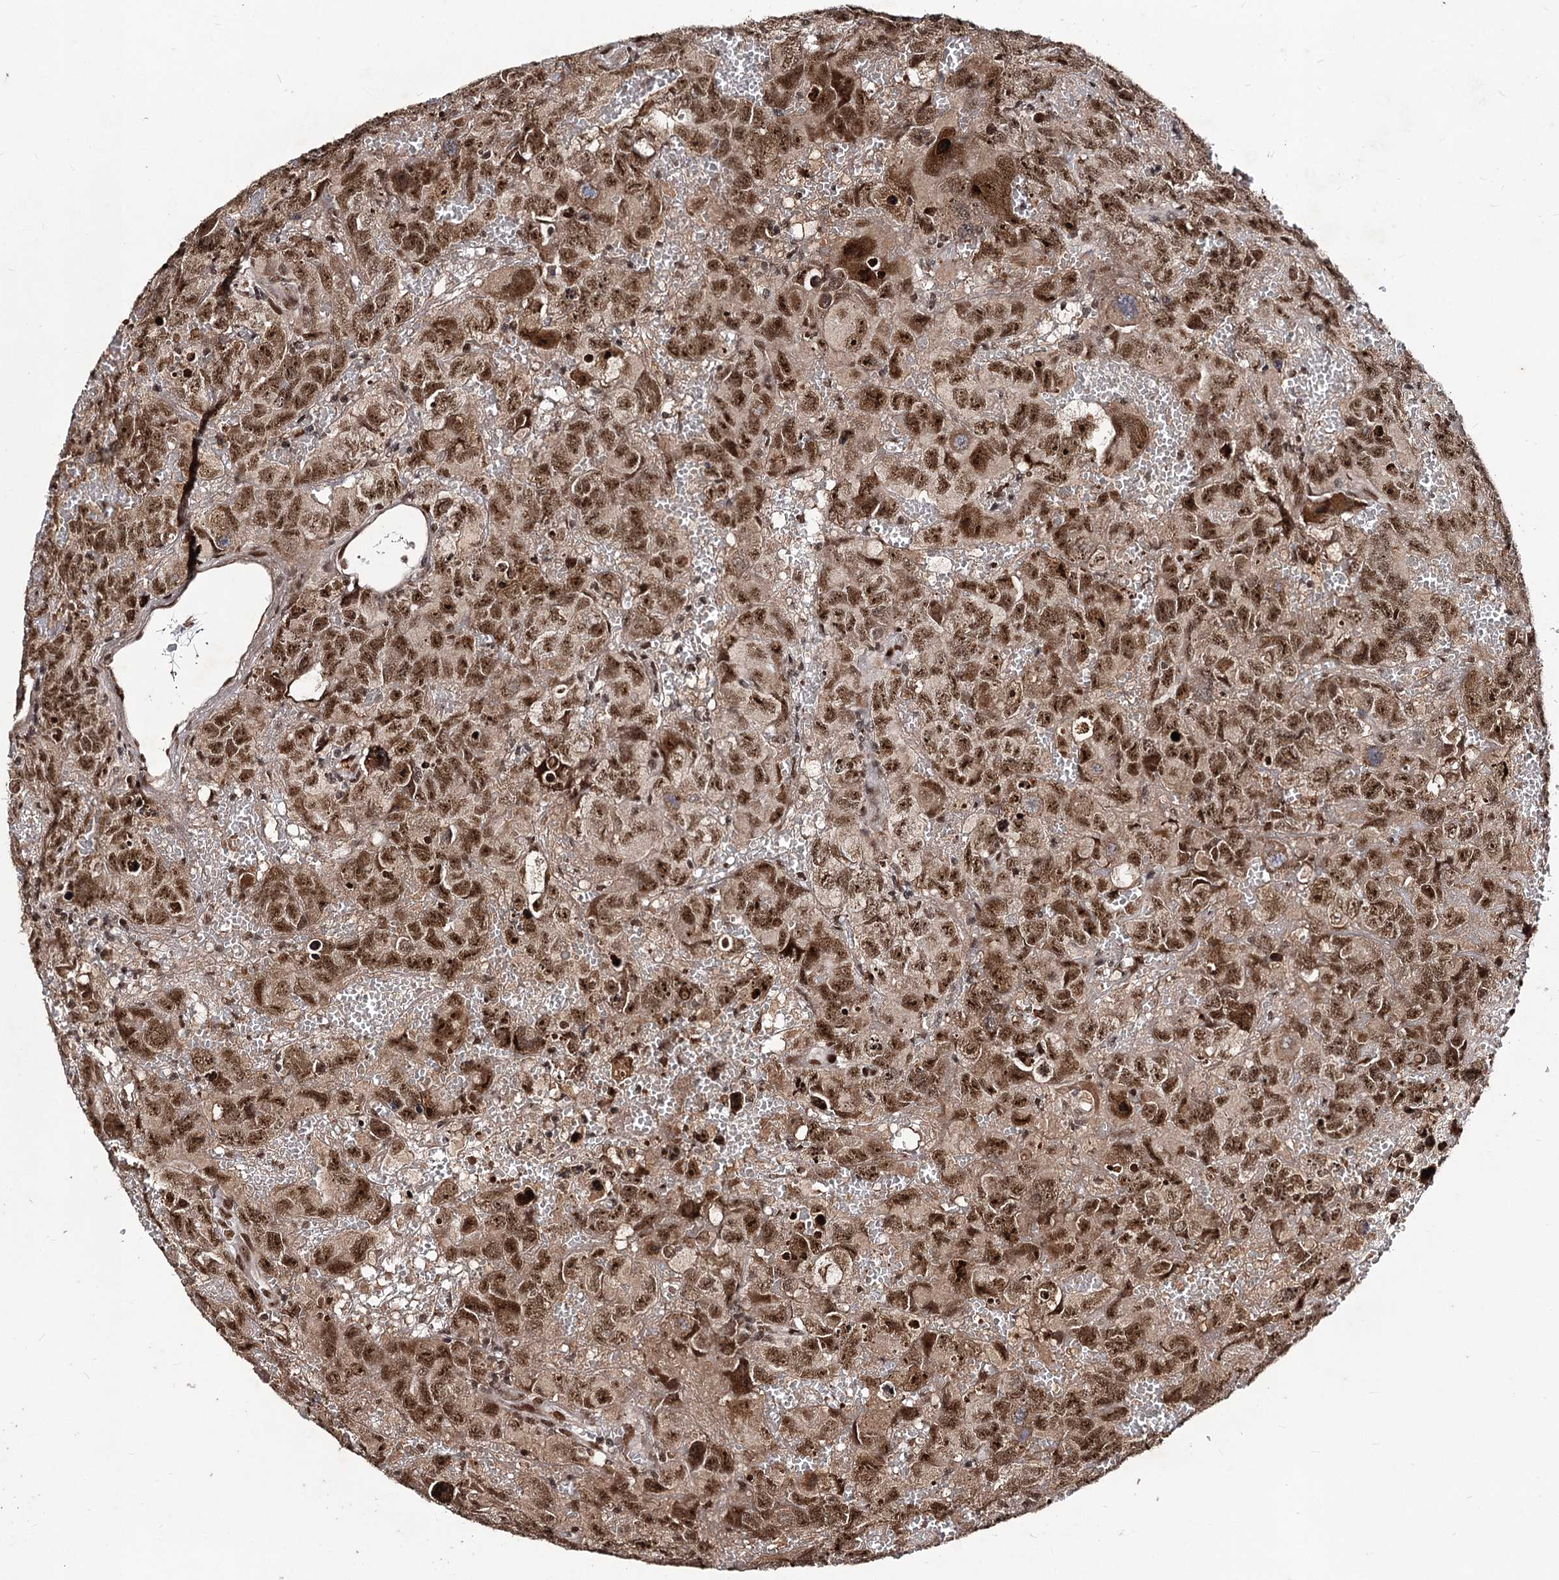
{"staining": {"intensity": "moderate", "quantity": ">75%", "location": "nuclear"}, "tissue": "testis cancer", "cell_type": "Tumor cells", "image_type": "cancer", "snomed": [{"axis": "morphology", "description": "Carcinoma, Embryonal, NOS"}, {"axis": "topography", "description": "Testis"}], "caption": "Testis embryonal carcinoma was stained to show a protein in brown. There is medium levels of moderate nuclear positivity in about >75% of tumor cells.", "gene": "SFSWAP", "patient": {"sex": "male", "age": 45}}